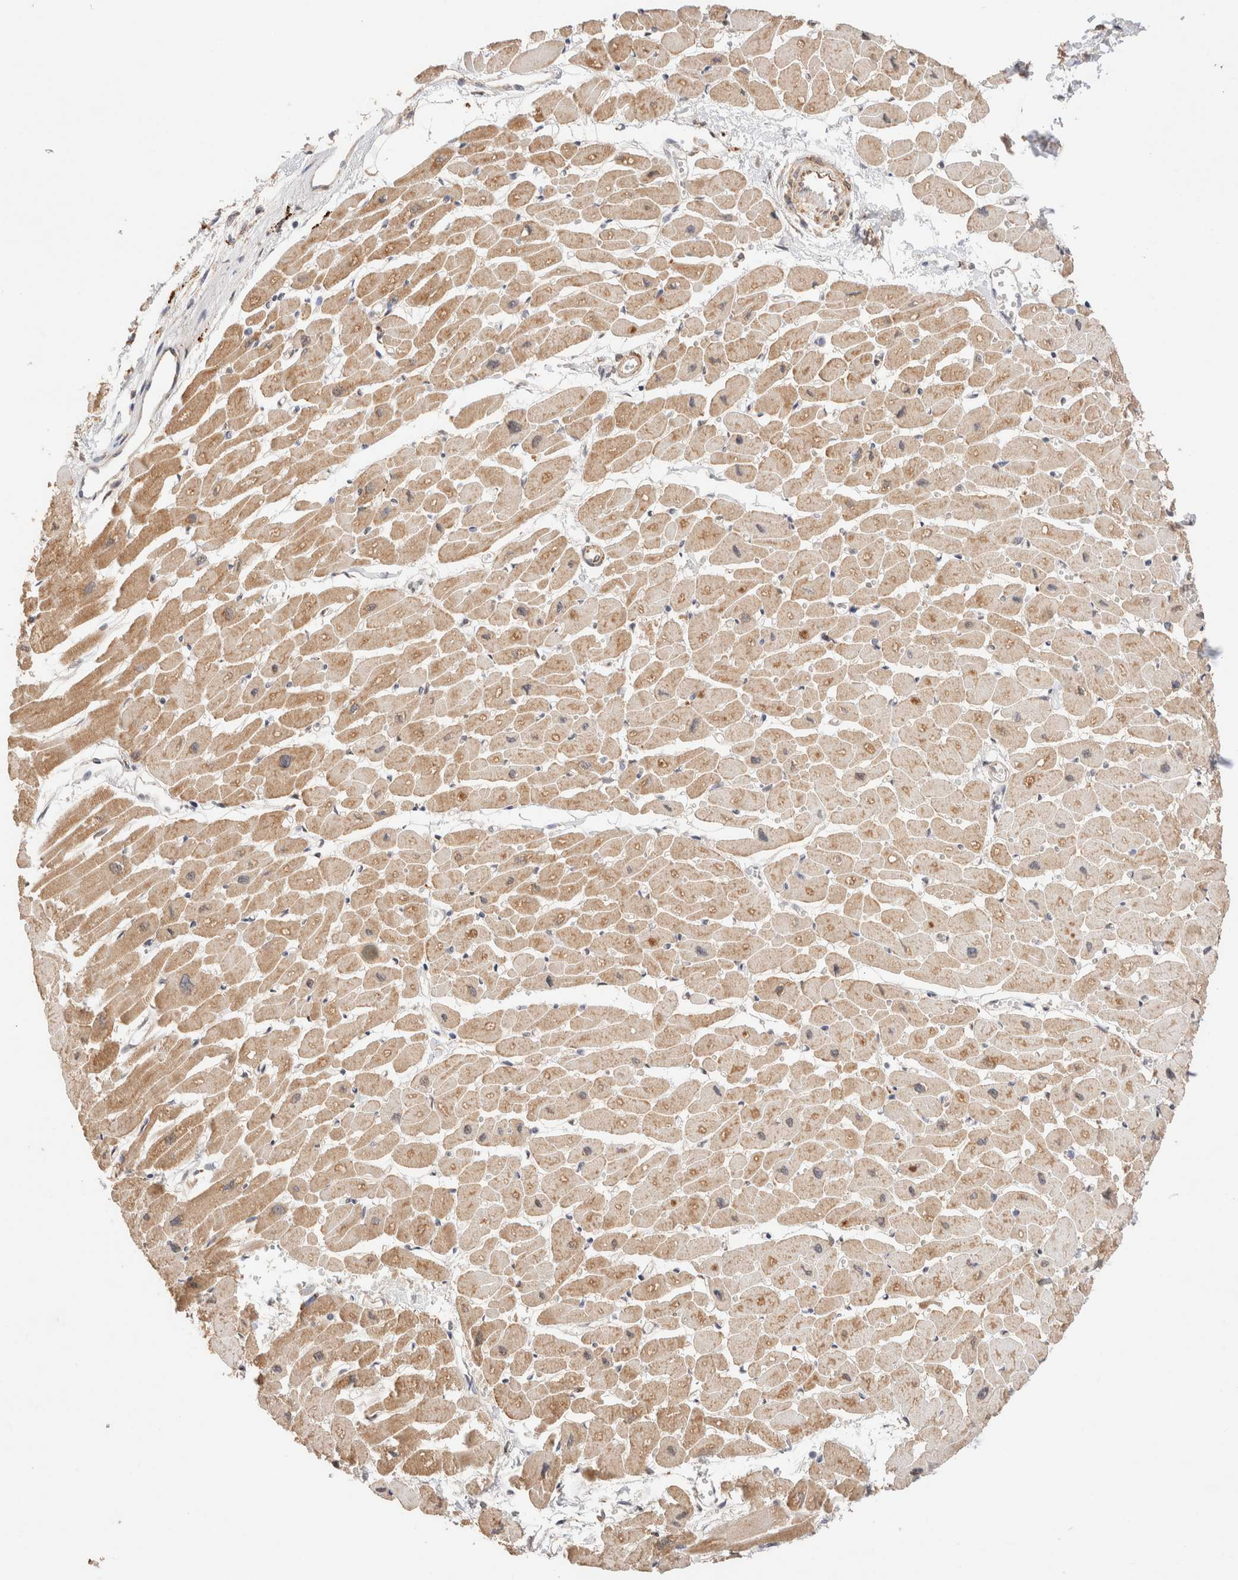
{"staining": {"intensity": "moderate", "quantity": ">75%", "location": "cytoplasmic/membranous"}, "tissue": "heart muscle", "cell_type": "Cardiomyocytes", "image_type": "normal", "snomed": [{"axis": "morphology", "description": "Normal tissue, NOS"}, {"axis": "topography", "description": "Heart"}], "caption": "IHC of unremarkable heart muscle demonstrates medium levels of moderate cytoplasmic/membranous expression in about >75% of cardiomyocytes.", "gene": "RABEPK", "patient": {"sex": "female", "age": 54}}